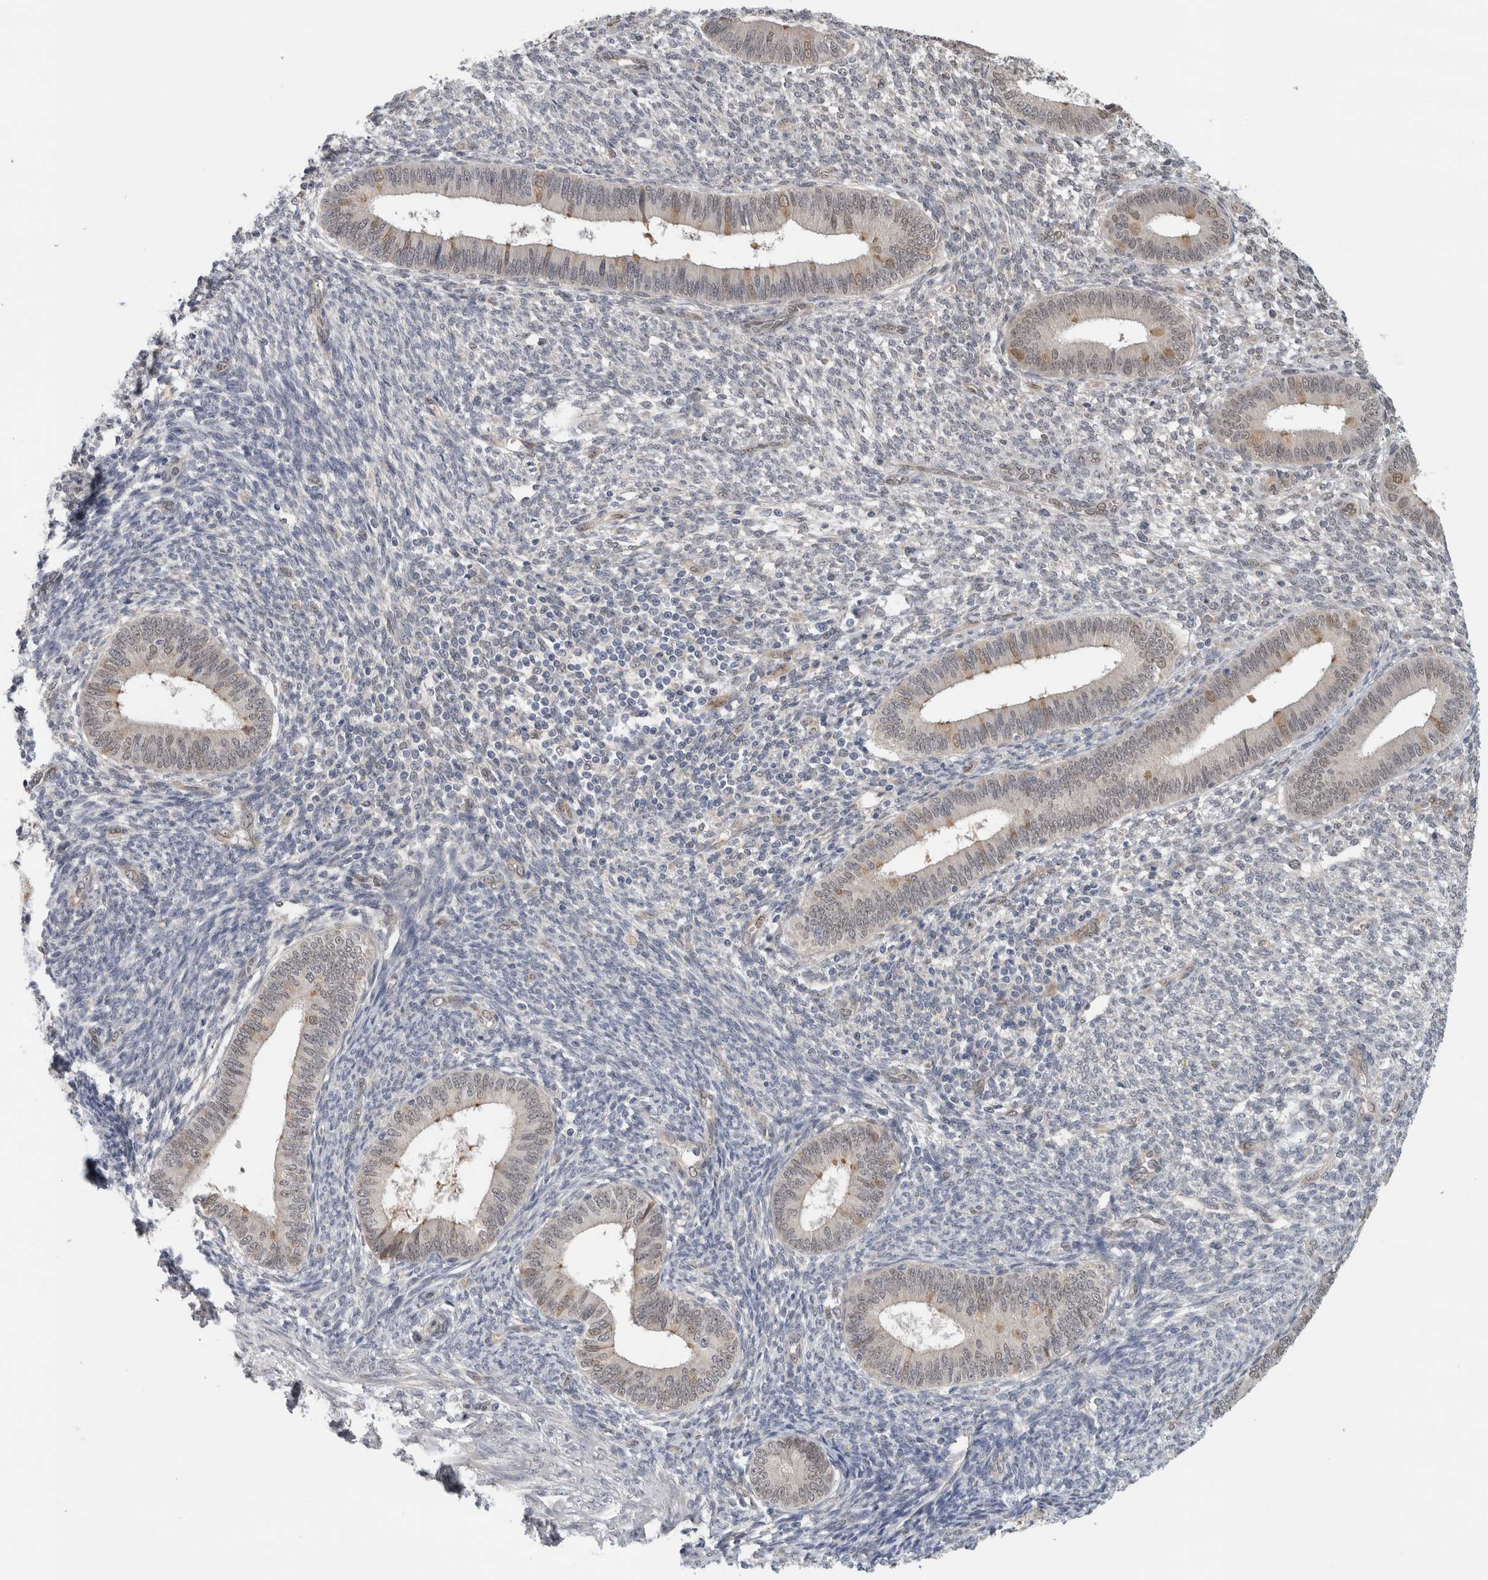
{"staining": {"intensity": "weak", "quantity": "<25%", "location": "nuclear"}, "tissue": "endometrium", "cell_type": "Cells in endometrial stroma", "image_type": "normal", "snomed": [{"axis": "morphology", "description": "Normal tissue, NOS"}, {"axis": "topography", "description": "Endometrium"}], "caption": "Histopathology image shows no protein expression in cells in endometrial stroma of benign endometrium. (Stains: DAB (3,3'-diaminobenzidine) immunohistochemistry (IHC) with hematoxylin counter stain, Microscopy: brightfield microscopy at high magnification).", "gene": "EIF4G3", "patient": {"sex": "female", "age": 46}}